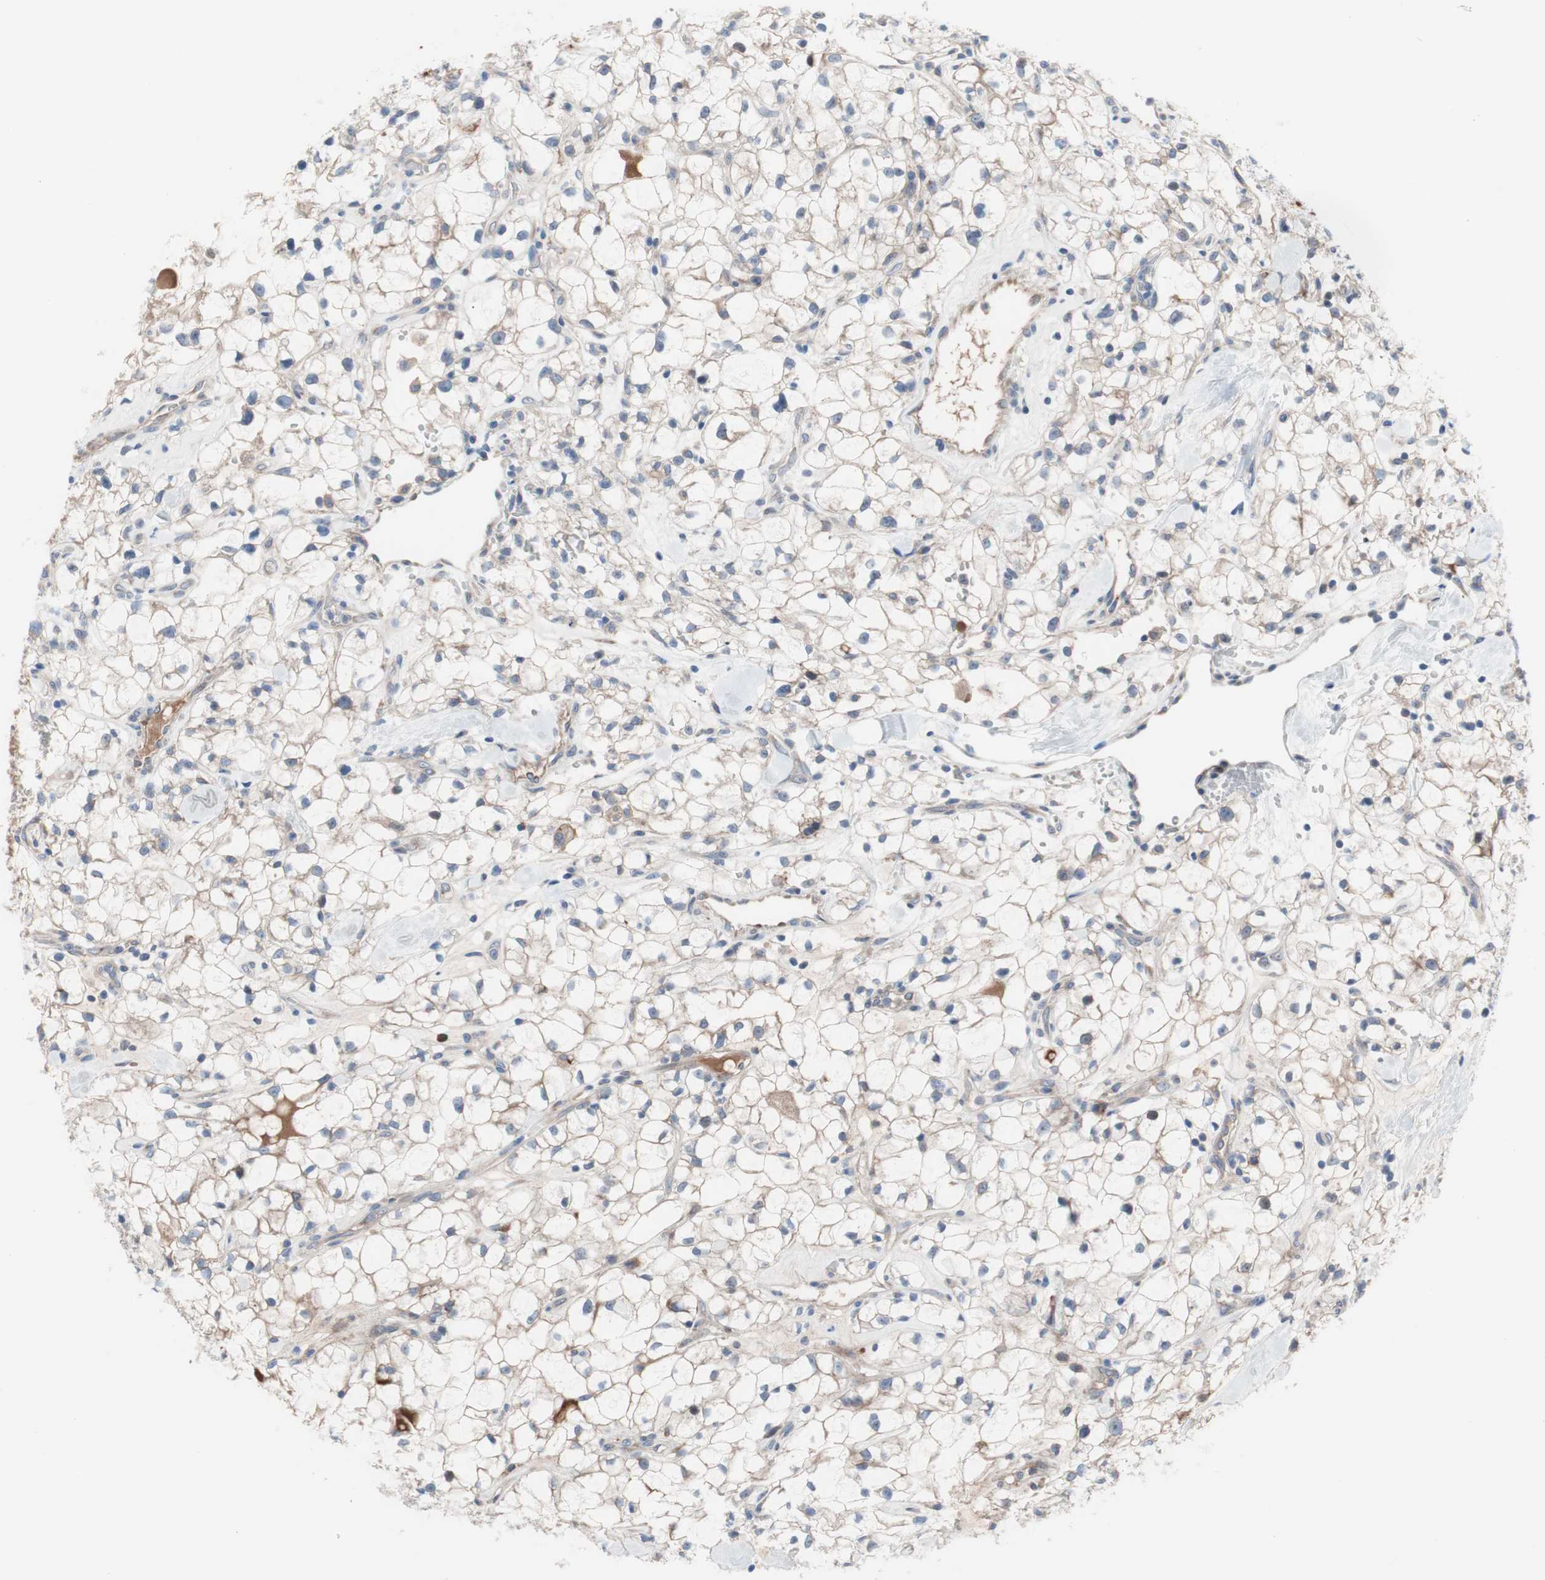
{"staining": {"intensity": "weak", "quantity": ">75%", "location": "cytoplasmic/membranous"}, "tissue": "renal cancer", "cell_type": "Tumor cells", "image_type": "cancer", "snomed": [{"axis": "morphology", "description": "Adenocarcinoma, NOS"}, {"axis": "topography", "description": "Kidney"}], "caption": "A low amount of weak cytoplasmic/membranous staining is present in about >75% of tumor cells in renal cancer tissue. (DAB (3,3'-diaminobenzidine) = brown stain, brightfield microscopy at high magnification).", "gene": "KANSL1", "patient": {"sex": "female", "age": 60}}